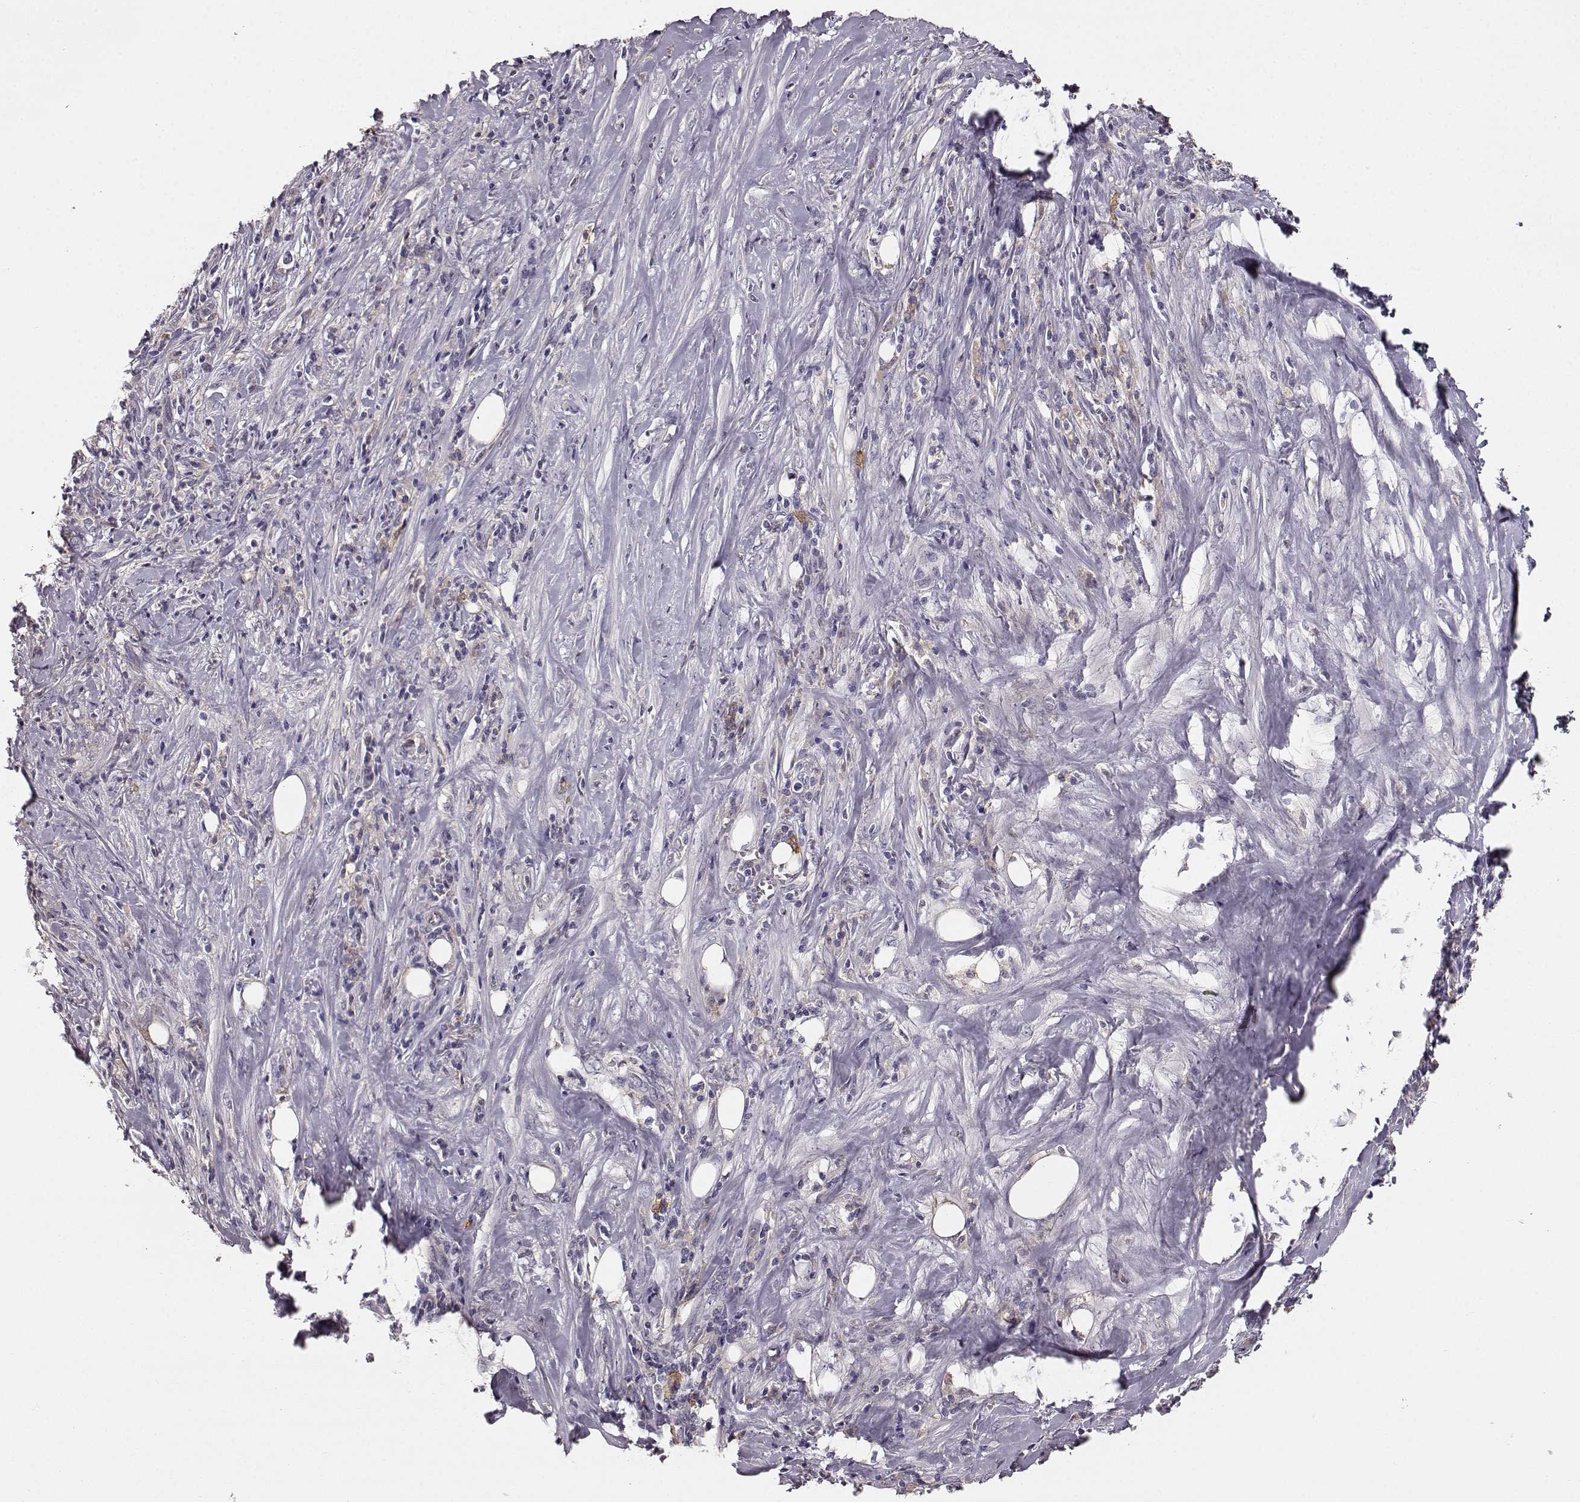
{"staining": {"intensity": "weak", "quantity": "<25%", "location": "cytoplasmic/membranous"}, "tissue": "pancreatic cancer", "cell_type": "Tumor cells", "image_type": "cancer", "snomed": [{"axis": "morphology", "description": "Adenocarcinoma, NOS"}, {"axis": "topography", "description": "Pancreas"}], "caption": "This is an immunohistochemistry image of human adenocarcinoma (pancreatic). There is no positivity in tumor cells.", "gene": "GPR50", "patient": {"sex": "male", "age": 57}}